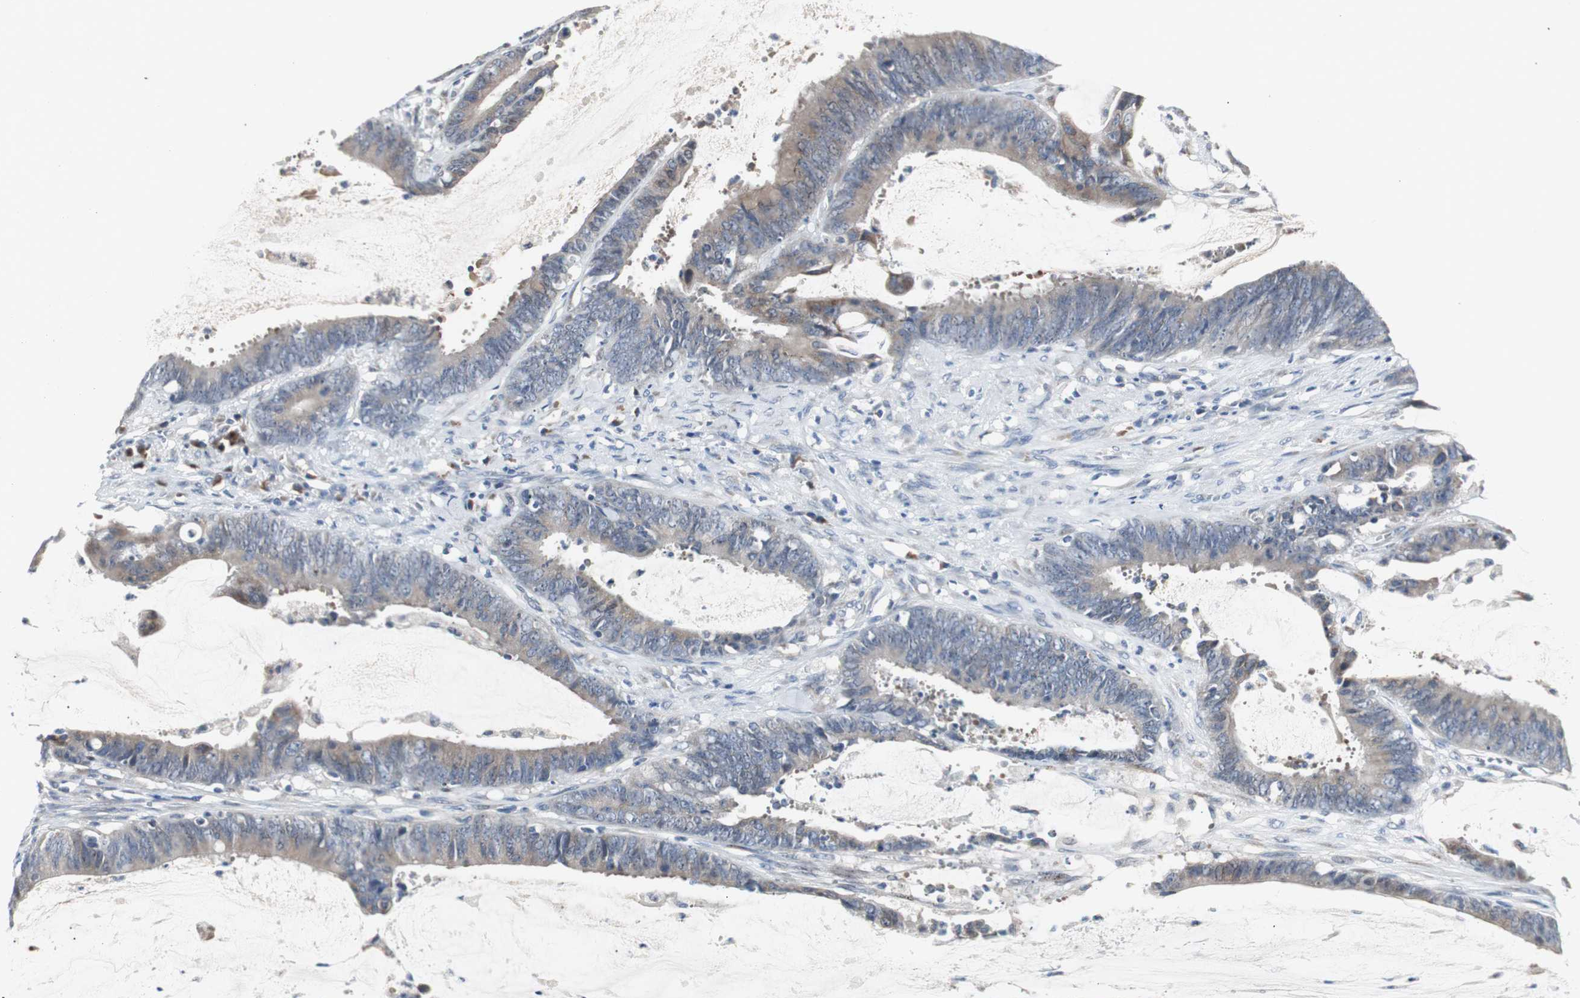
{"staining": {"intensity": "weak", "quantity": ">75%", "location": "cytoplasmic/membranous"}, "tissue": "colorectal cancer", "cell_type": "Tumor cells", "image_type": "cancer", "snomed": [{"axis": "morphology", "description": "Adenocarcinoma, NOS"}, {"axis": "topography", "description": "Rectum"}], "caption": "Human colorectal cancer (adenocarcinoma) stained with a brown dye displays weak cytoplasmic/membranous positive positivity in about >75% of tumor cells.", "gene": "SOX30", "patient": {"sex": "female", "age": 66}}